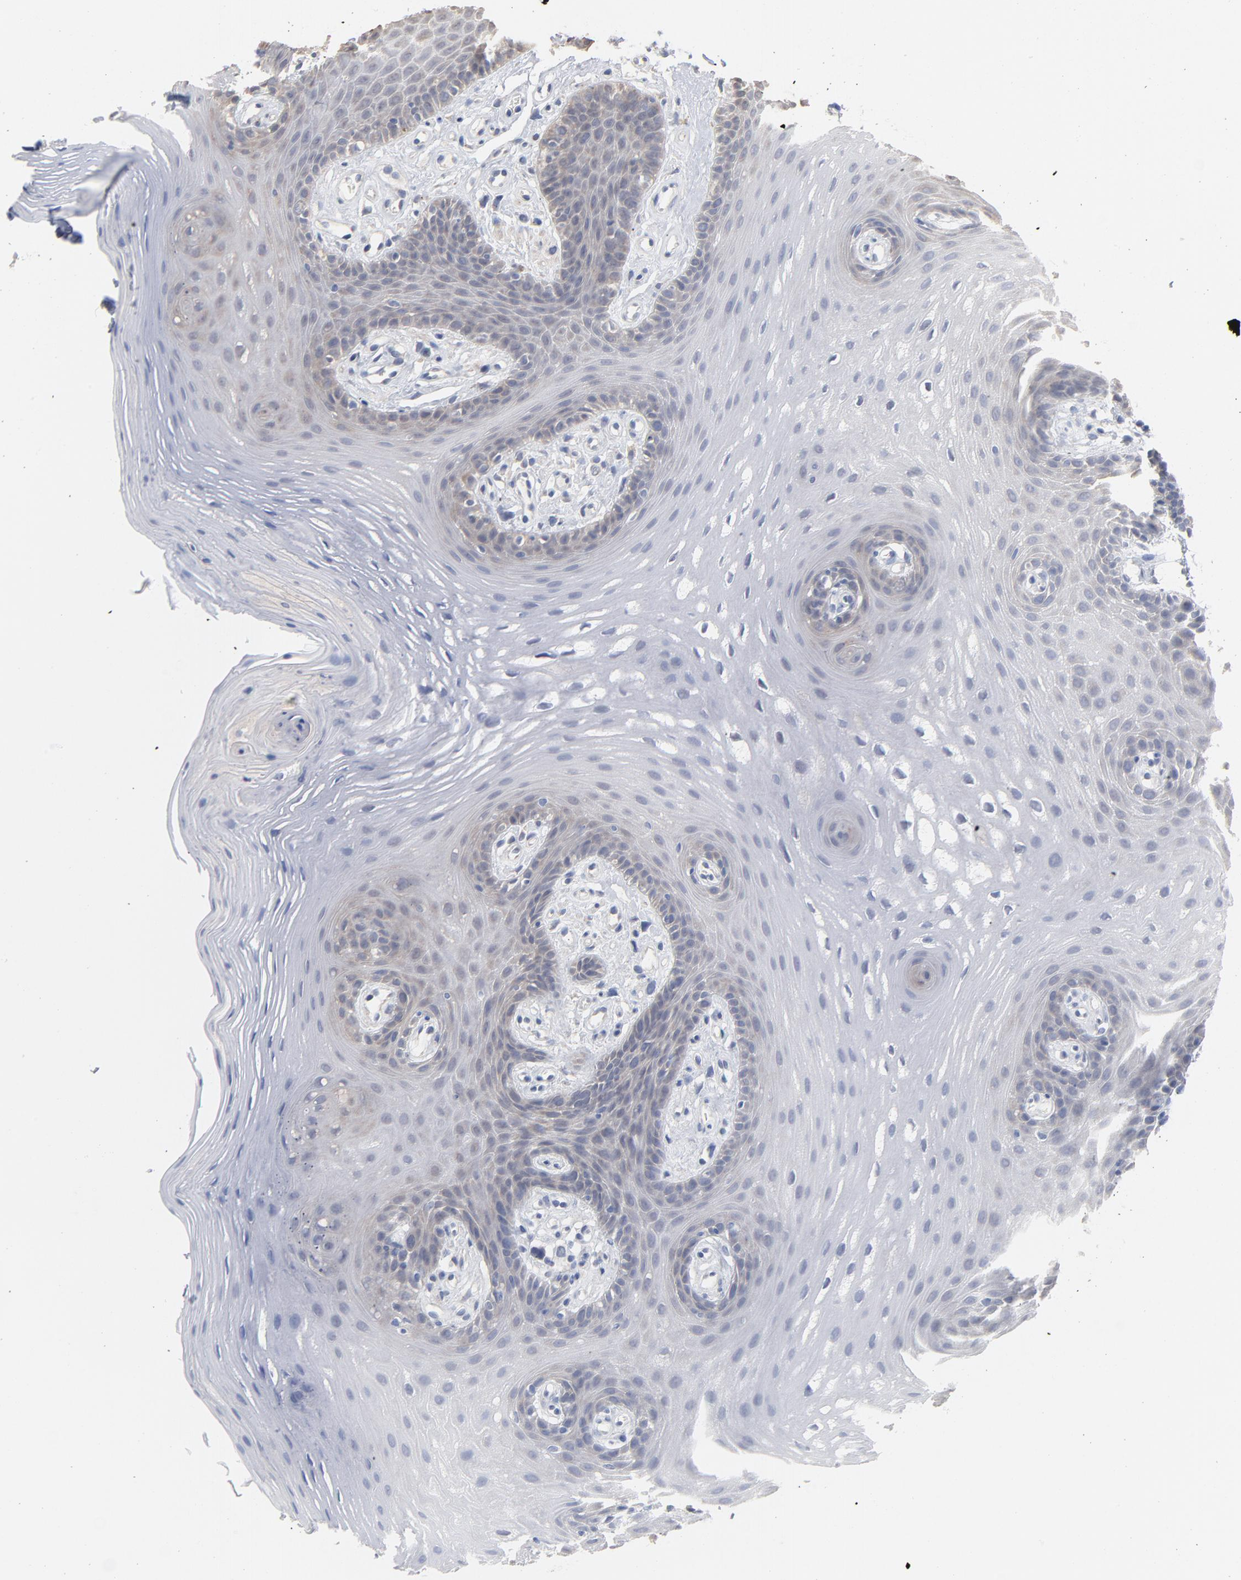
{"staining": {"intensity": "weak", "quantity": "25%-75%", "location": "cytoplasmic/membranous"}, "tissue": "oral mucosa", "cell_type": "Squamous epithelial cells", "image_type": "normal", "snomed": [{"axis": "morphology", "description": "Normal tissue, NOS"}, {"axis": "topography", "description": "Oral tissue"}], "caption": "Squamous epithelial cells reveal low levels of weak cytoplasmic/membranous staining in about 25%-75% of cells in benign oral mucosa.", "gene": "DNAL4", "patient": {"sex": "male", "age": 62}}